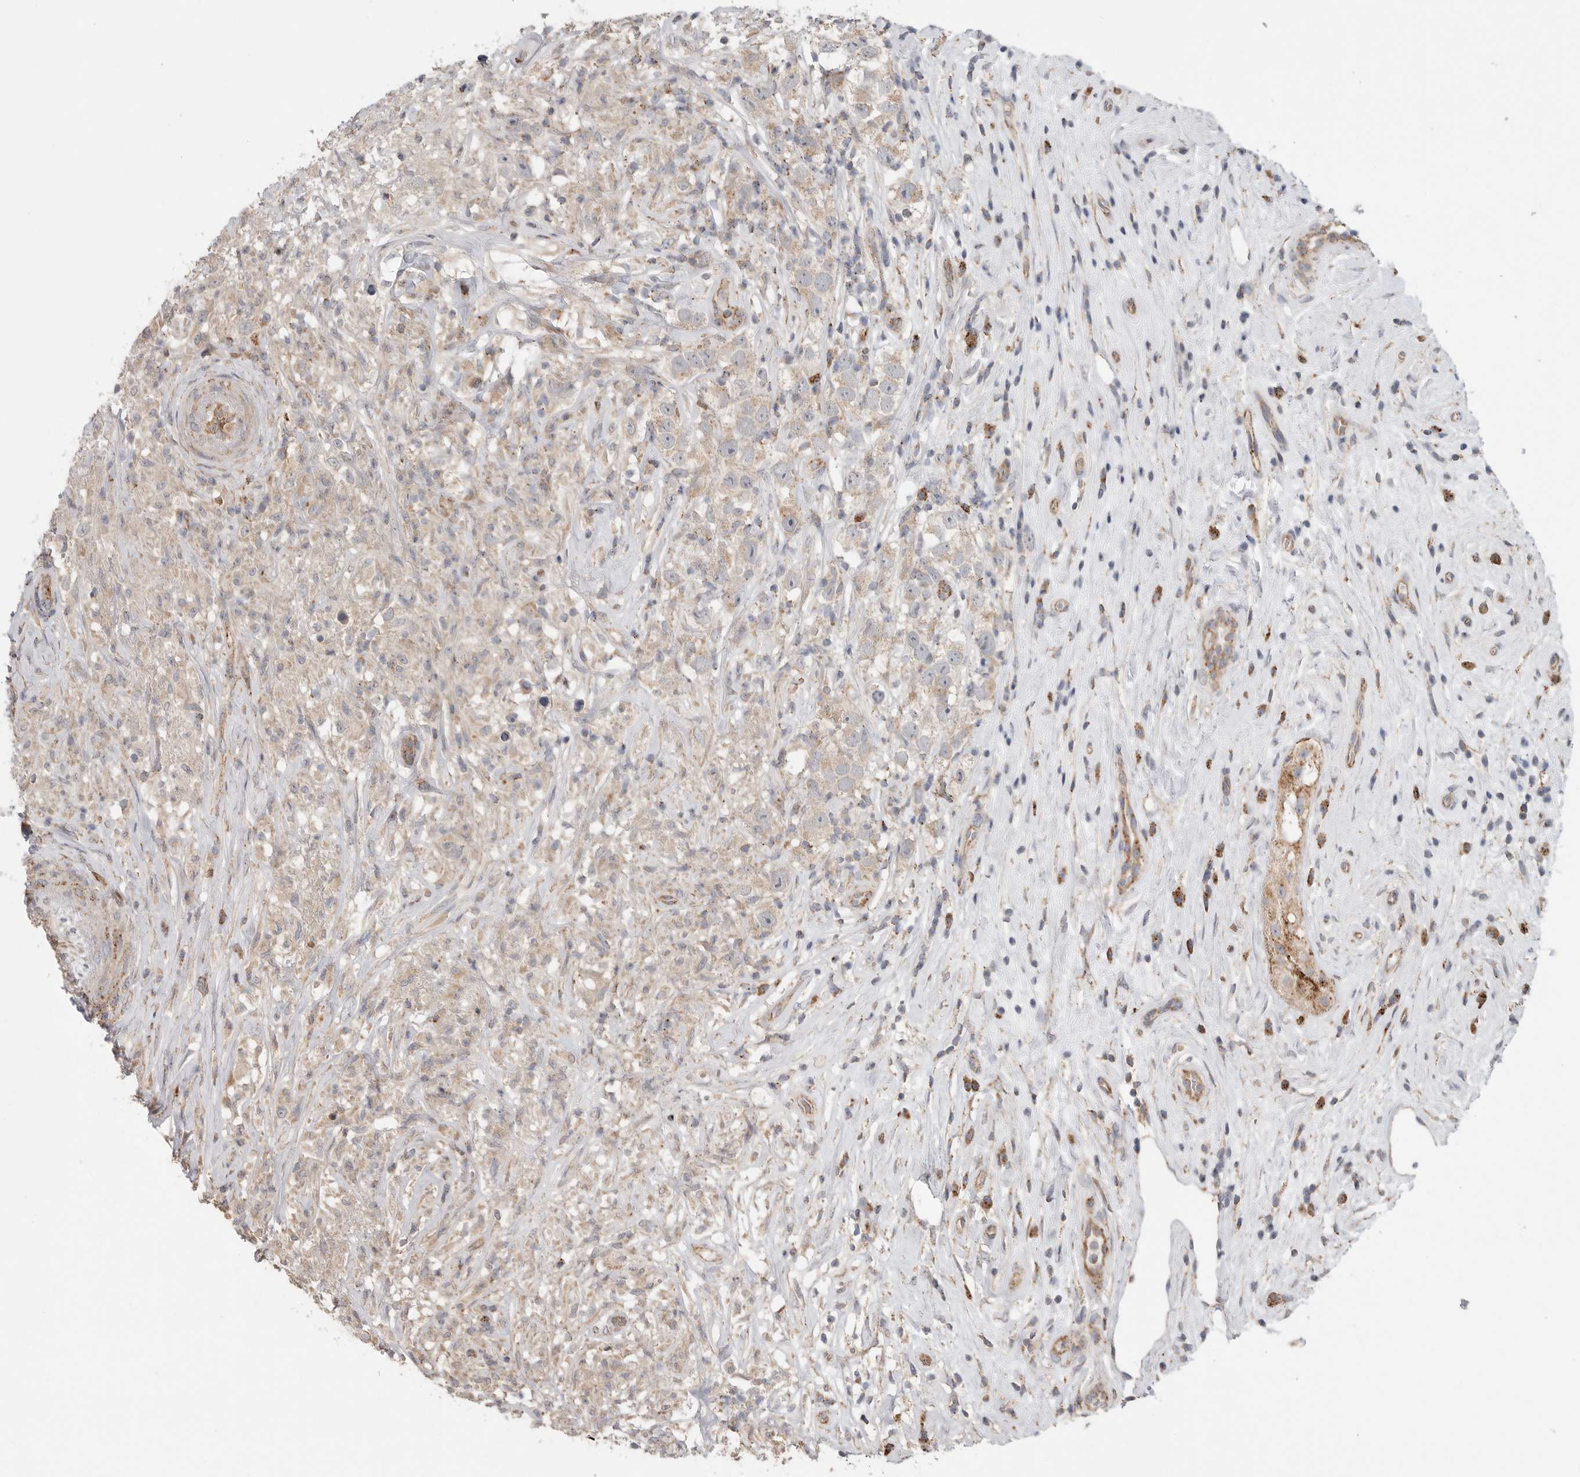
{"staining": {"intensity": "weak", "quantity": ">75%", "location": "cytoplasmic/membranous"}, "tissue": "testis cancer", "cell_type": "Tumor cells", "image_type": "cancer", "snomed": [{"axis": "morphology", "description": "Seminoma, NOS"}, {"axis": "topography", "description": "Testis"}], "caption": "Protein expression analysis of human testis seminoma reveals weak cytoplasmic/membranous expression in about >75% of tumor cells.", "gene": "GALNS", "patient": {"sex": "male", "age": 49}}